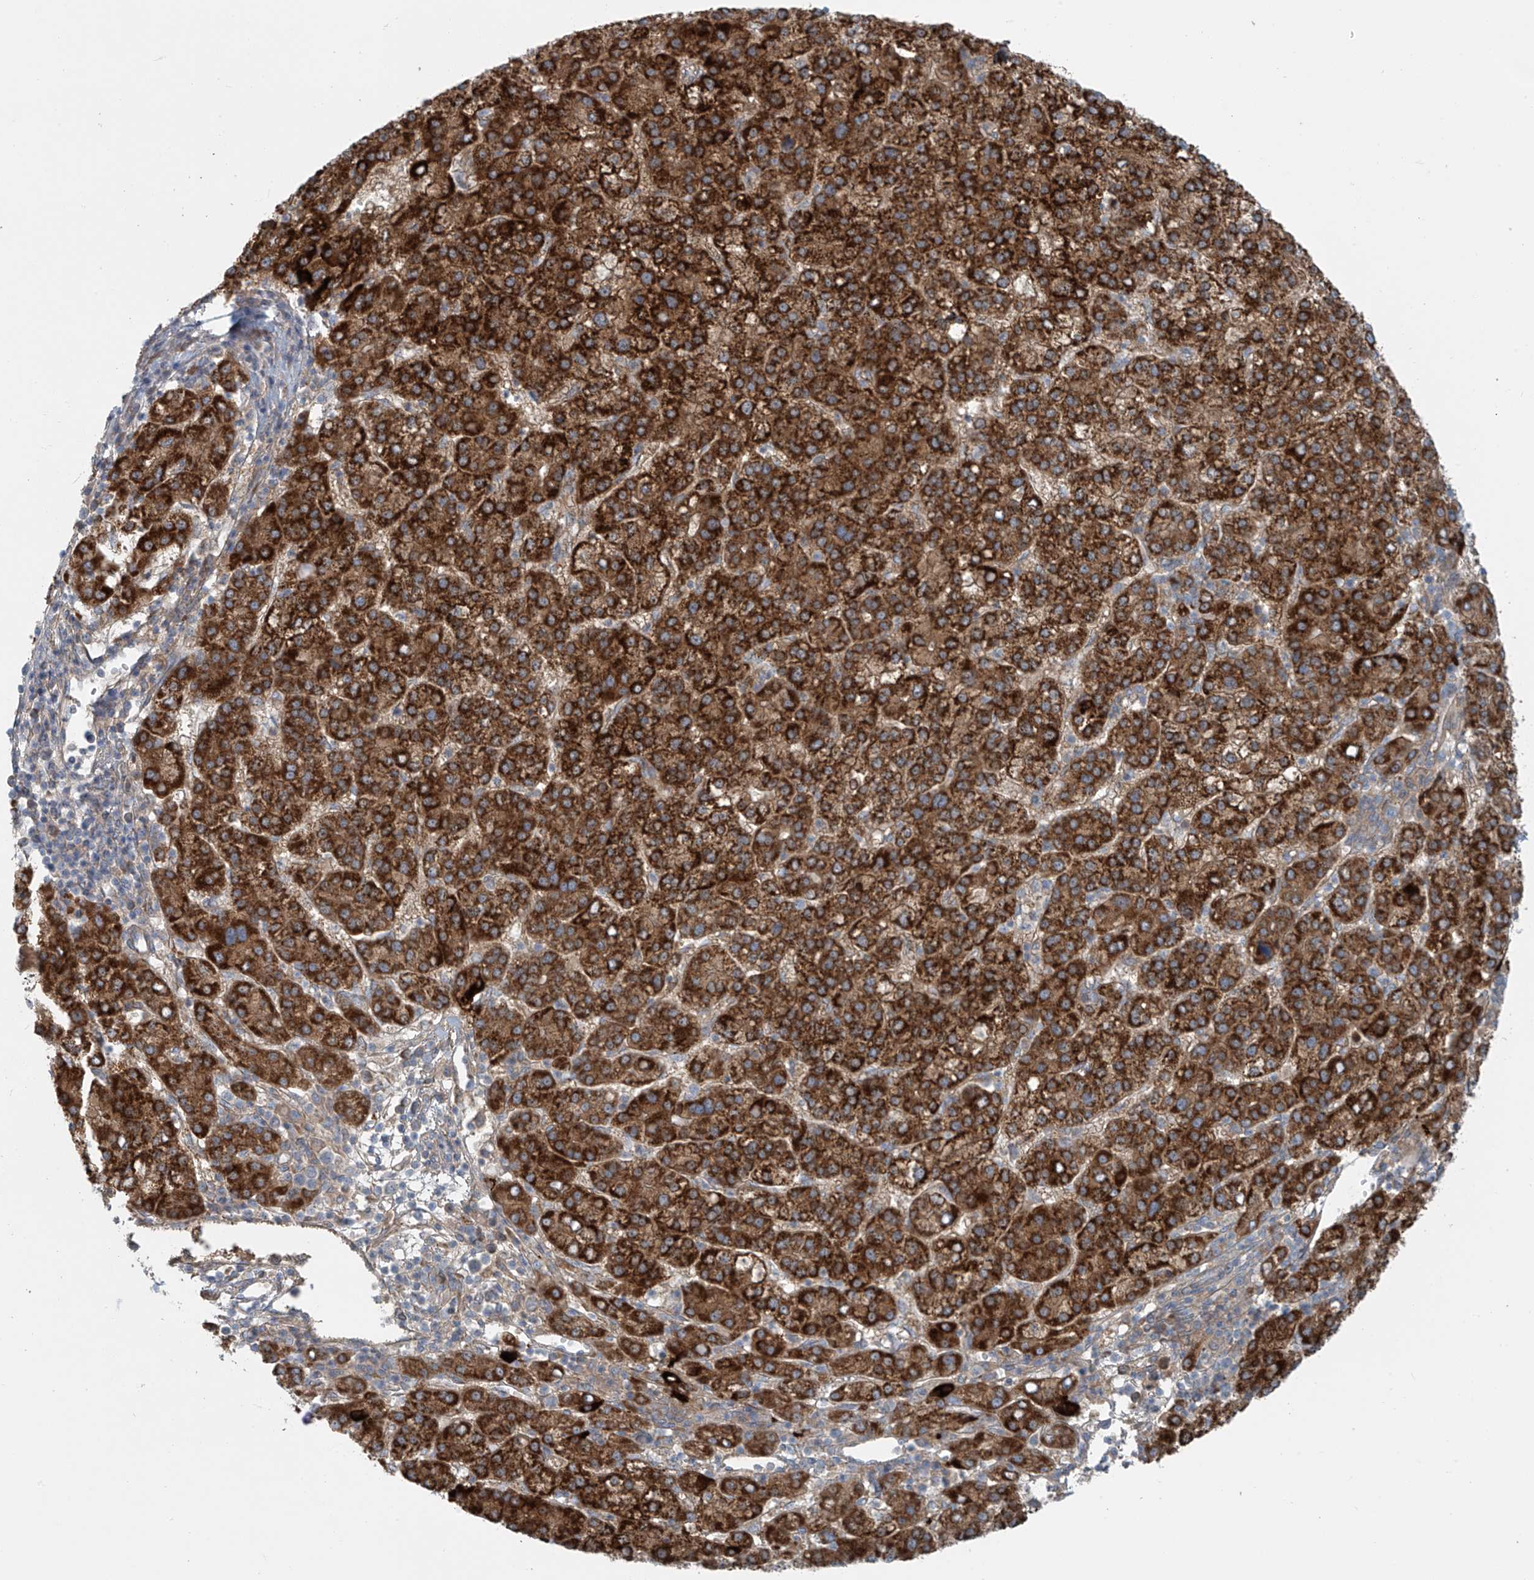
{"staining": {"intensity": "strong", "quantity": ">75%", "location": "cytoplasmic/membranous"}, "tissue": "liver cancer", "cell_type": "Tumor cells", "image_type": "cancer", "snomed": [{"axis": "morphology", "description": "Carcinoma, Hepatocellular, NOS"}, {"axis": "topography", "description": "Liver"}], "caption": "A photomicrograph showing strong cytoplasmic/membranous positivity in approximately >75% of tumor cells in liver cancer (hepatocellular carcinoma), as visualized by brown immunohistochemical staining.", "gene": "LZTS3", "patient": {"sex": "female", "age": 58}}